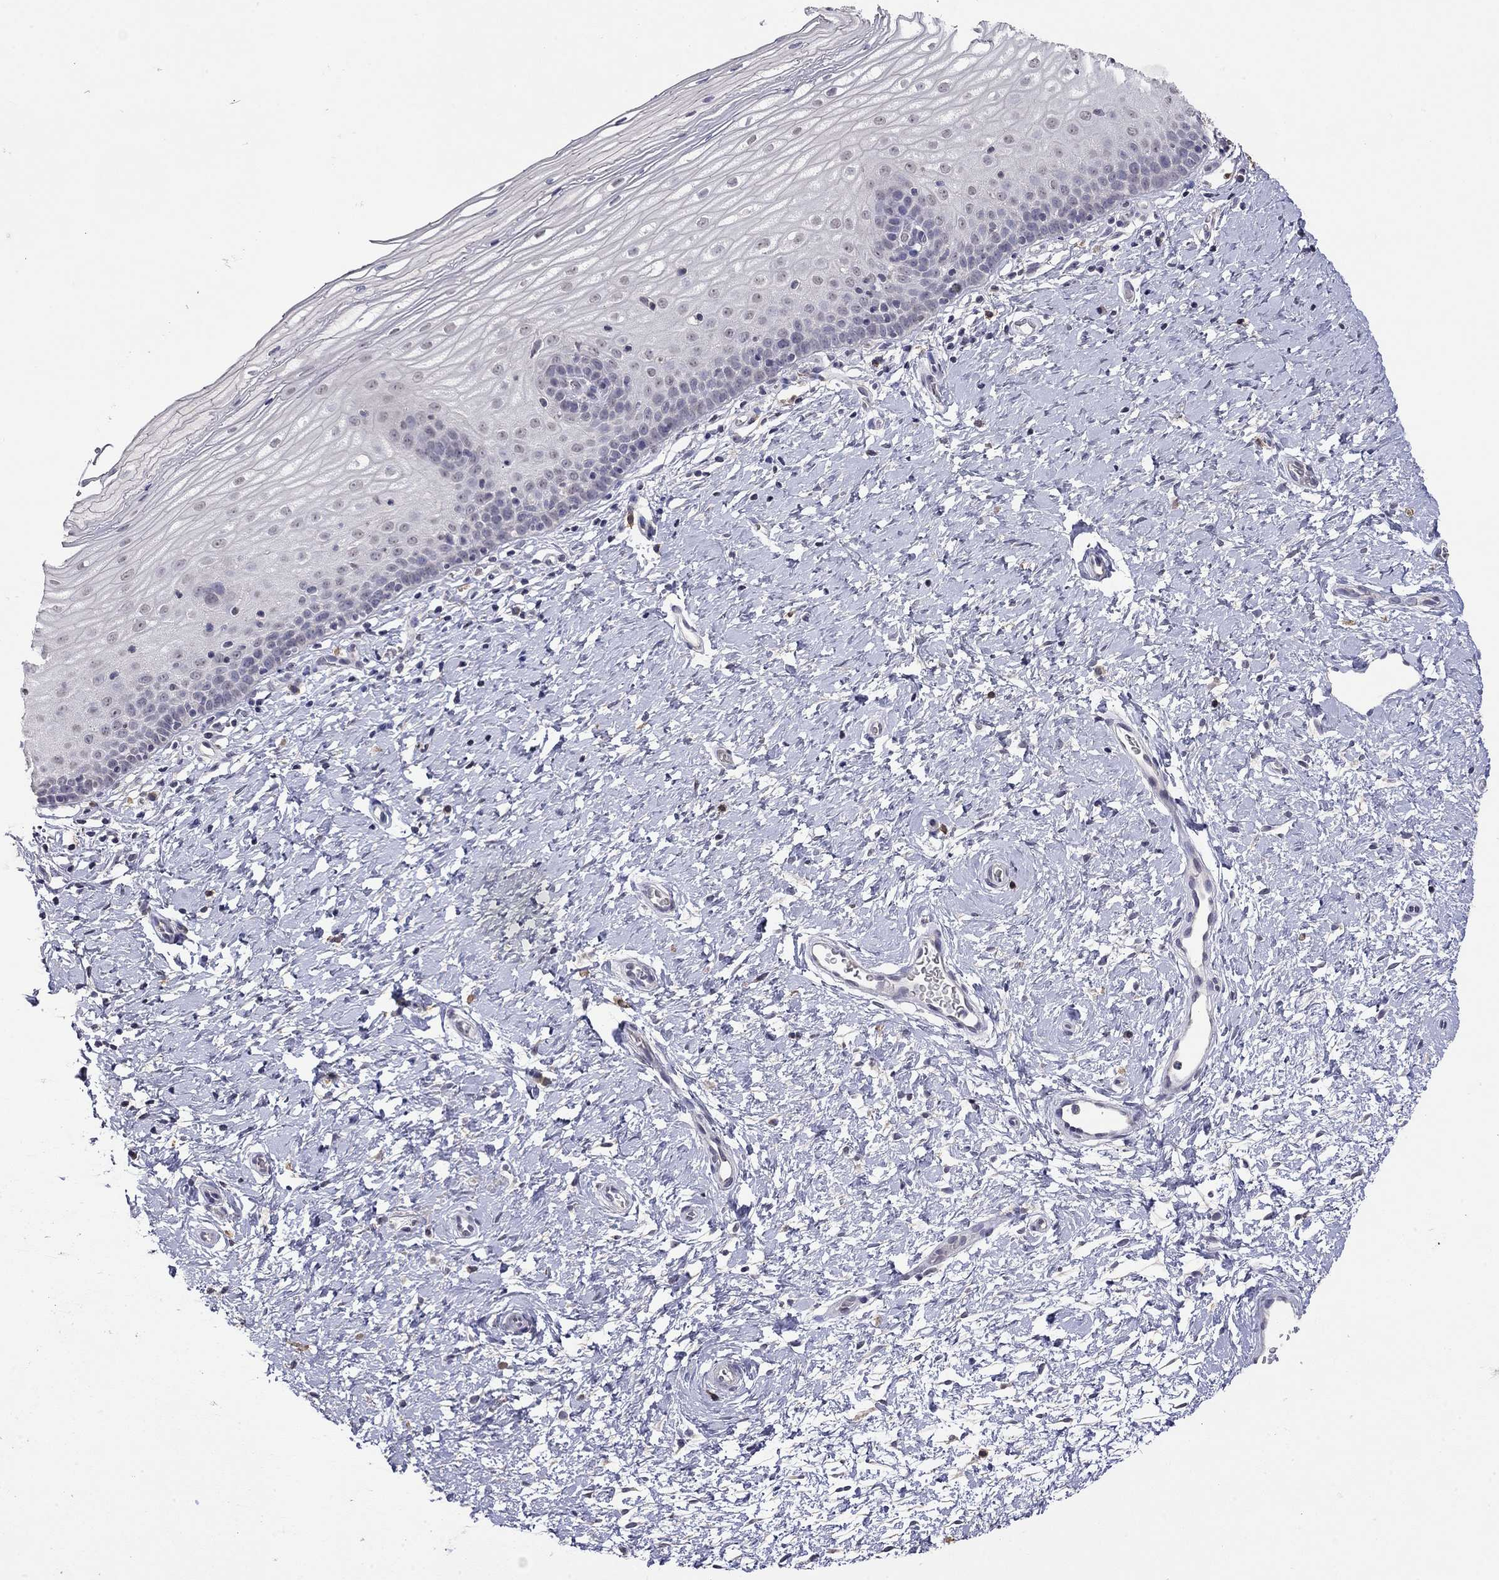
{"staining": {"intensity": "negative", "quantity": "none", "location": "none"}, "tissue": "cervix", "cell_type": "Glandular cells", "image_type": "normal", "snomed": [{"axis": "morphology", "description": "Normal tissue, NOS"}, {"axis": "topography", "description": "Cervix"}], "caption": "The micrograph displays no staining of glandular cells in benign cervix.", "gene": "WNK3", "patient": {"sex": "female", "age": 37}}